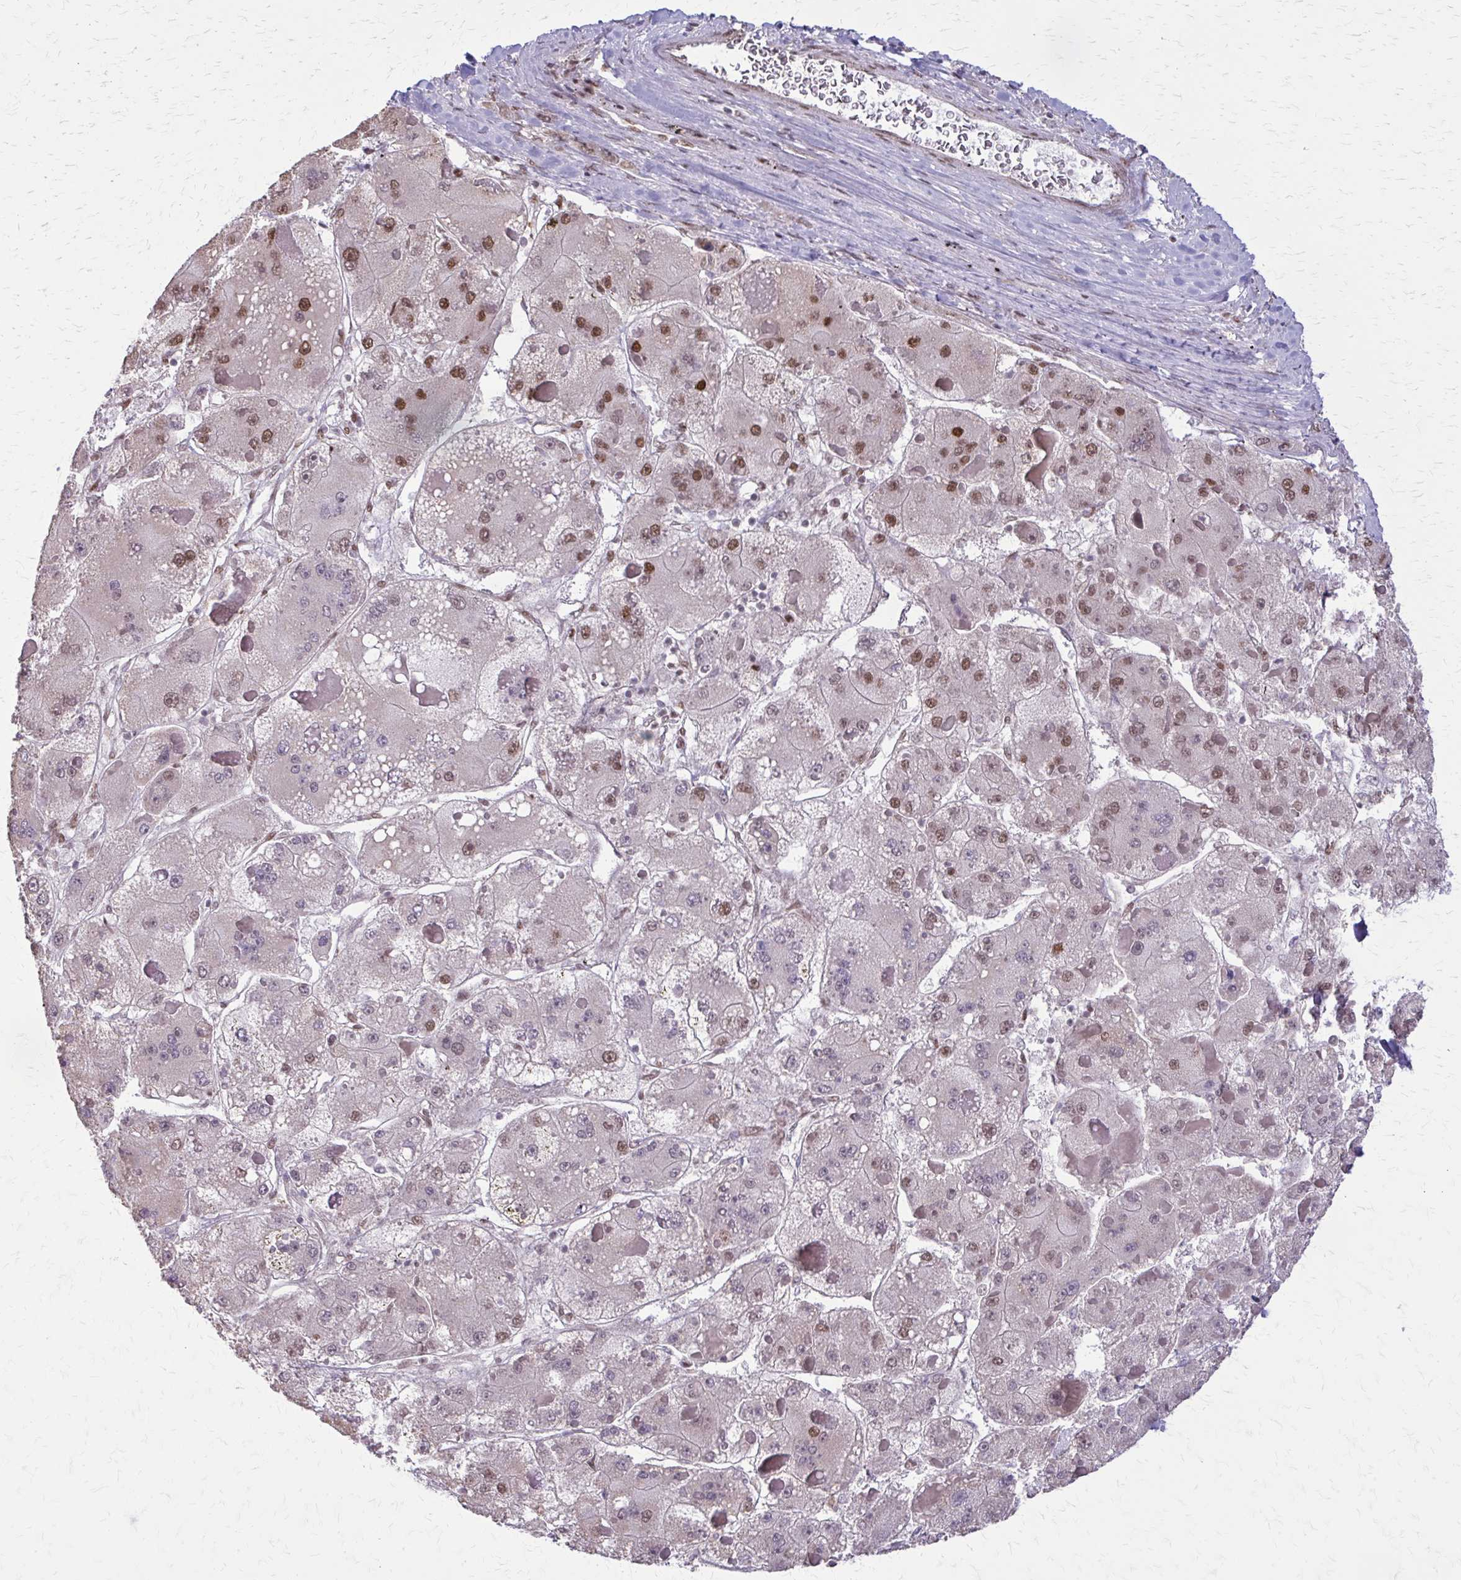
{"staining": {"intensity": "moderate", "quantity": "25%-75%", "location": "nuclear"}, "tissue": "liver cancer", "cell_type": "Tumor cells", "image_type": "cancer", "snomed": [{"axis": "morphology", "description": "Carcinoma, Hepatocellular, NOS"}, {"axis": "topography", "description": "Liver"}], "caption": "The photomicrograph reveals a brown stain indicating the presence of a protein in the nuclear of tumor cells in hepatocellular carcinoma (liver).", "gene": "TTF1", "patient": {"sex": "female", "age": 73}}